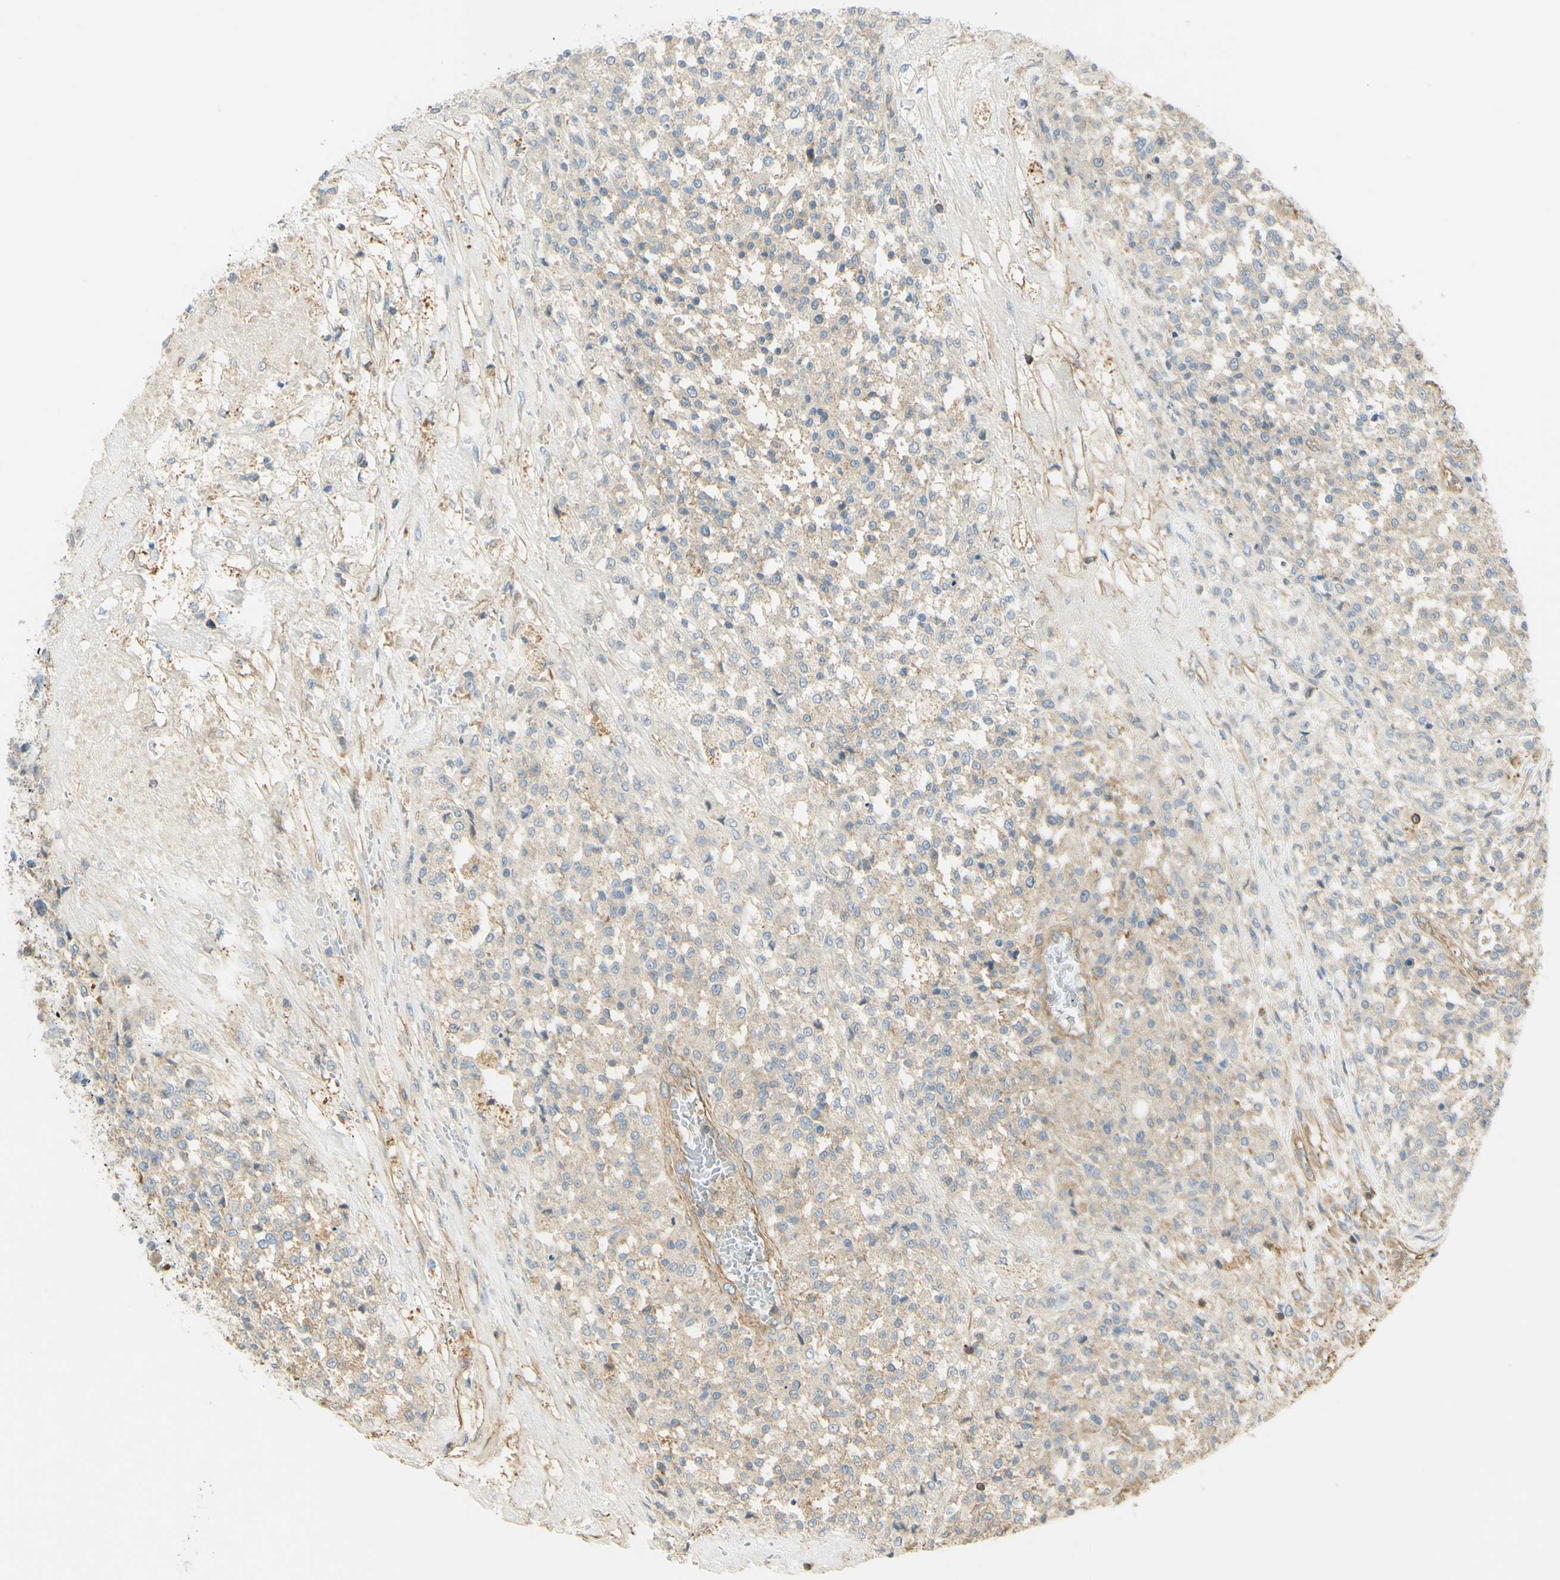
{"staining": {"intensity": "weak", "quantity": ">75%", "location": "cytoplasmic/membranous"}, "tissue": "testis cancer", "cell_type": "Tumor cells", "image_type": "cancer", "snomed": [{"axis": "morphology", "description": "Seminoma, NOS"}, {"axis": "topography", "description": "Testis"}], "caption": "The immunohistochemical stain shows weak cytoplasmic/membranous expression in tumor cells of testis seminoma tissue. The staining was performed using DAB, with brown indicating positive protein expression. Nuclei are stained blue with hematoxylin.", "gene": "IKBKG", "patient": {"sex": "male", "age": 59}}